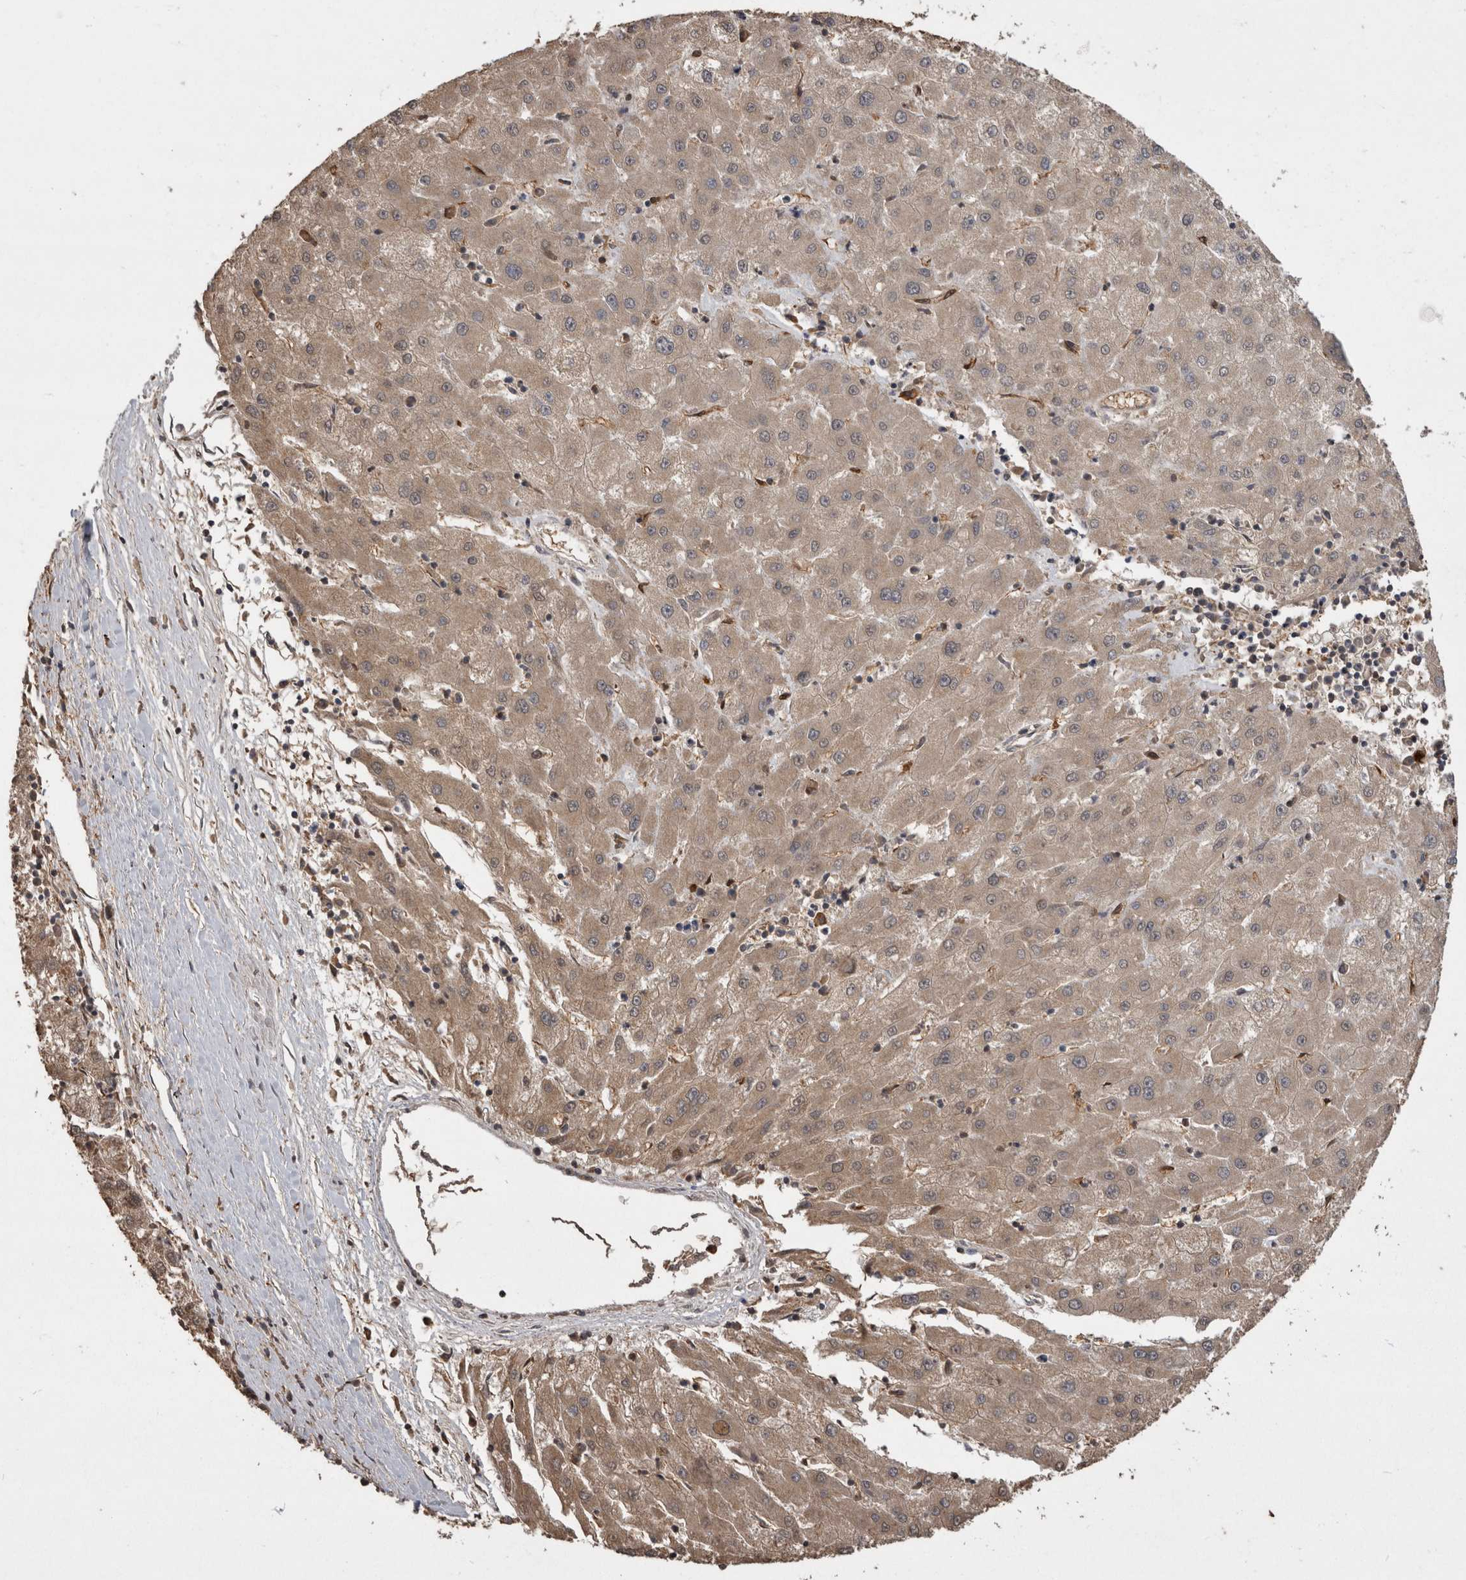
{"staining": {"intensity": "weak", "quantity": "25%-75%", "location": "cytoplasmic/membranous"}, "tissue": "liver cancer", "cell_type": "Tumor cells", "image_type": "cancer", "snomed": [{"axis": "morphology", "description": "Carcinoma, Hepatocellular, NOS"}, {"axis": "topography", "description": "Liver"}], "caption": "An image showing weak cytoplasmic/membranous positivity in approximately 25%-75% of tumor cells in liver hepatocellular carcinoma, as visualized by brown immunohistochemical staining.", "gene": "LXN", "patient": {"sex": "male", "age": 72}}